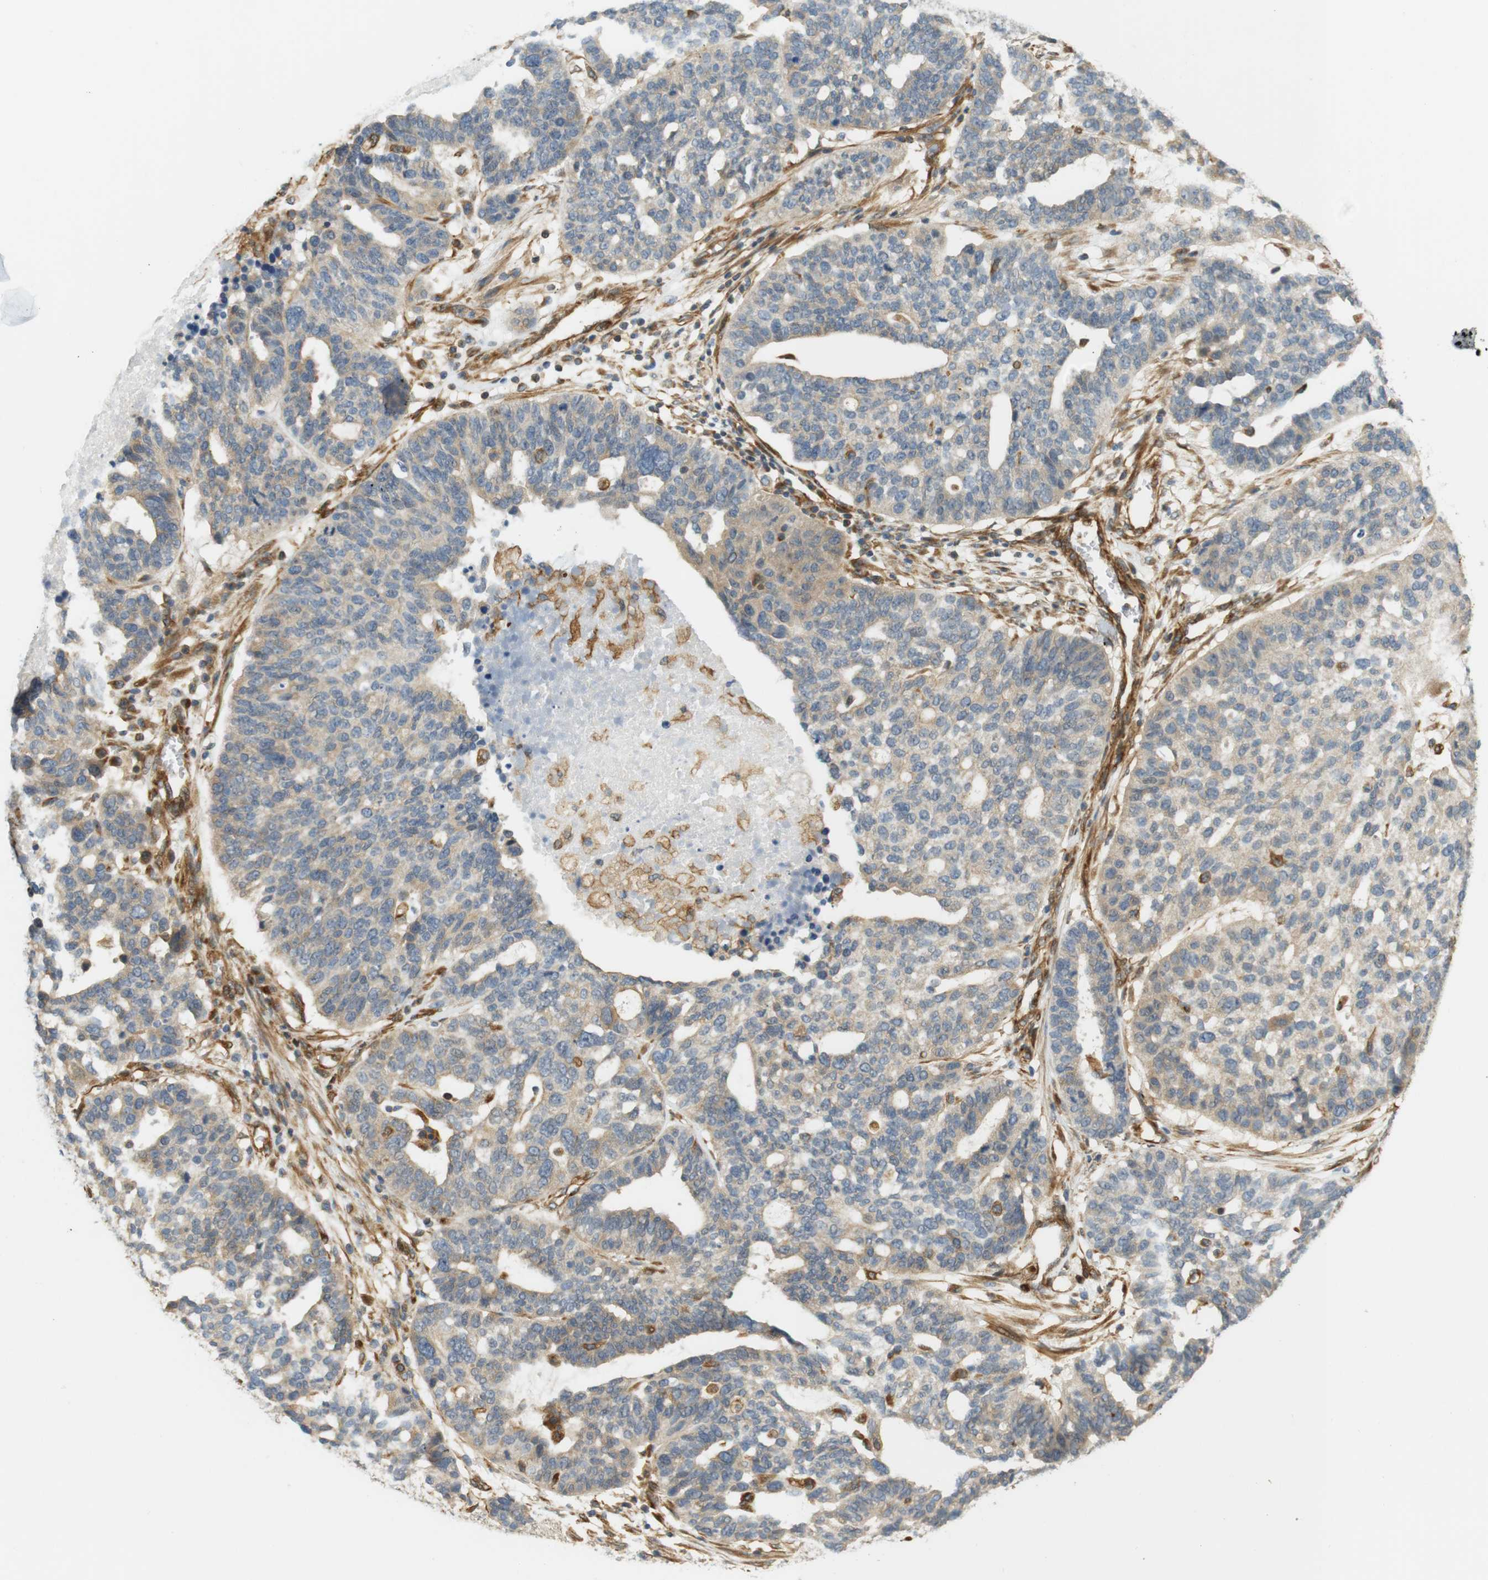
{"staining": {"intensity": "weak", "quantity": "<25%", "location": "cytoplasmic/membranous"}, "tissue": "ovarian cancer", "cell_type": "Tumor cells", "image_type": "cancer", "snomed": [{"axis": "morphology", "description": "Cystadenocarcinoma, serous, NOS"}, {"axis": "topography", "description": "Ovary"}], "caption": "There is no significant expression in tumor cells of ovarian cancer.", "gene": "CYTH3", "patient": {"sex": "female", "age": 59}}